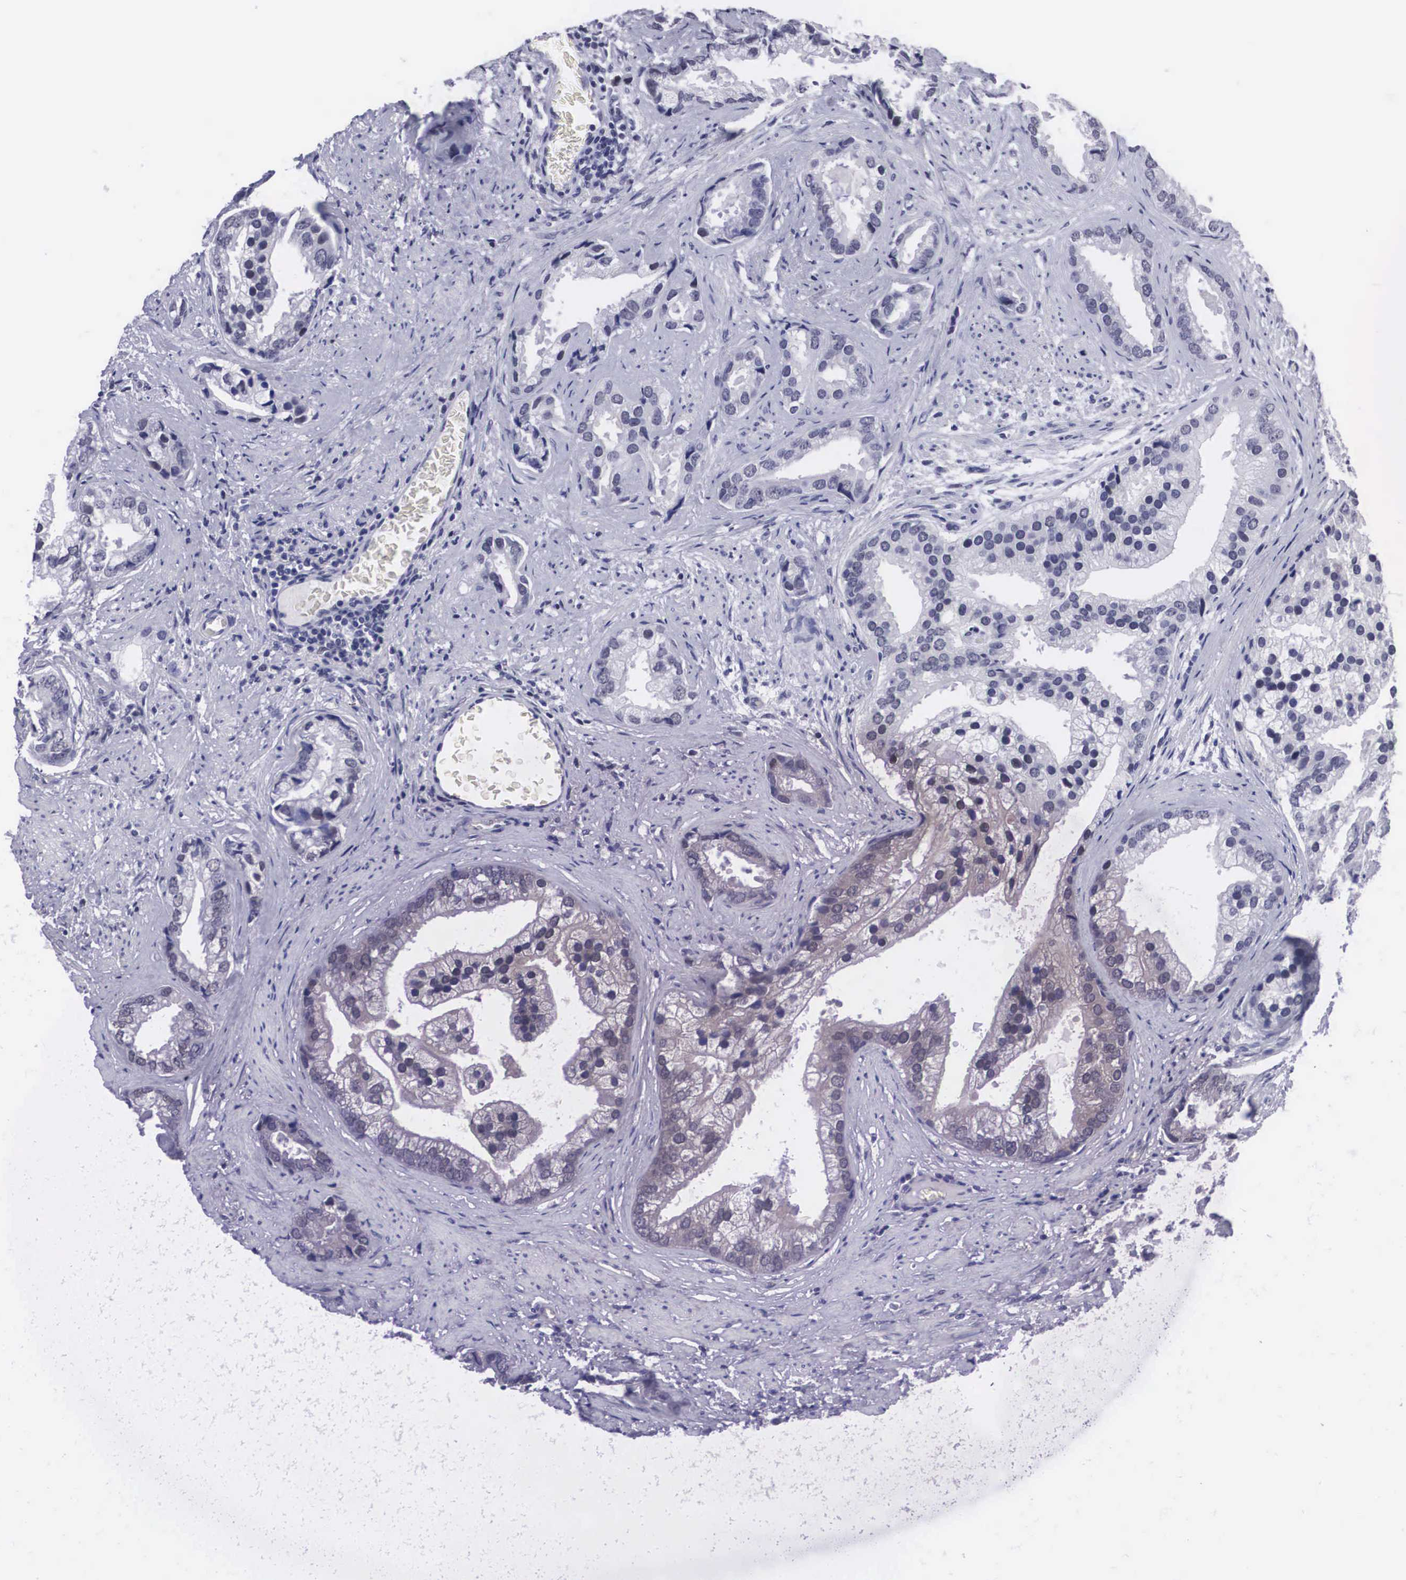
{"staining": {"intensity": "negative", "quantity": "none", "location": "none"}, "tissue": "prostate cancer", "cell_type": "Tumor cells", "image_type": "cancer", "snomed": [{"axis": "morphology", "description": "Adenocarcinoma, Medium grade"}, {"axis": "topography", "description": "Prostate"}], "caption": "This photomicrograph is of adenocarcinoma (medium-grade) (prostate) stained with immunohistochemistry to label a protein in brown with the nuclei are counter-stained blue. There is no expression in tumor cells. (IHC, brightfield microscopy, high magnification).", "gene": "C22orf31", "patient": {"sex": "male", "age": 65}}